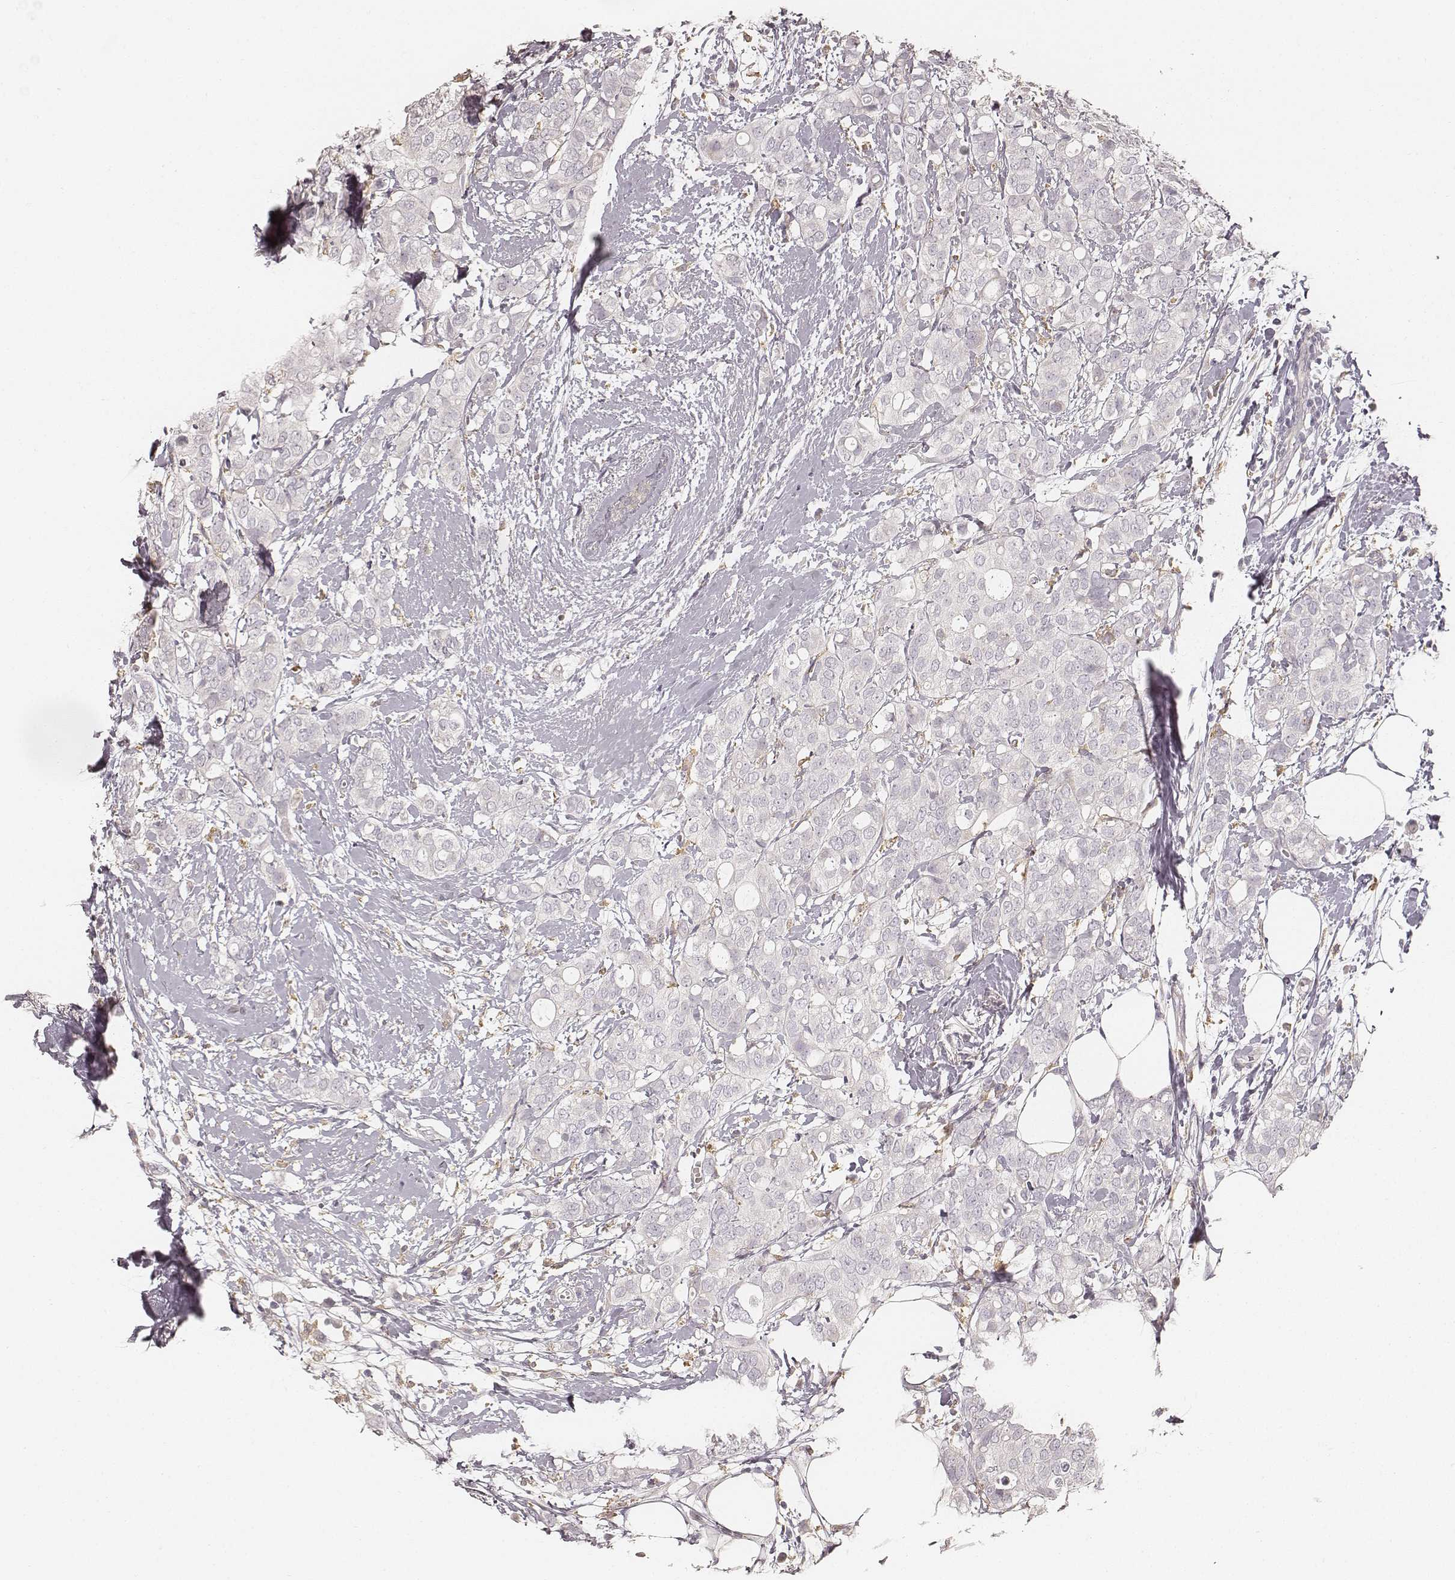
{"staining": {"intensity": "negative", "quantity": "none", "location": "none"}, "tissue": "breast cancer", "cell_type": "Tumor cells", "image_type": "cancer", "snomed": [{"axis": "morphology", "description": "Duct carcinoma"}, {"axis": "topography", "description": "Breast"}], "caption": "DAB (3,3'-diaminobenzidine) immunohistochemical staining of human breast cancer displays no significant expression in tumor cells.", "gene": "FMNL2", "patient": {"sex": "female", "age": 40}}